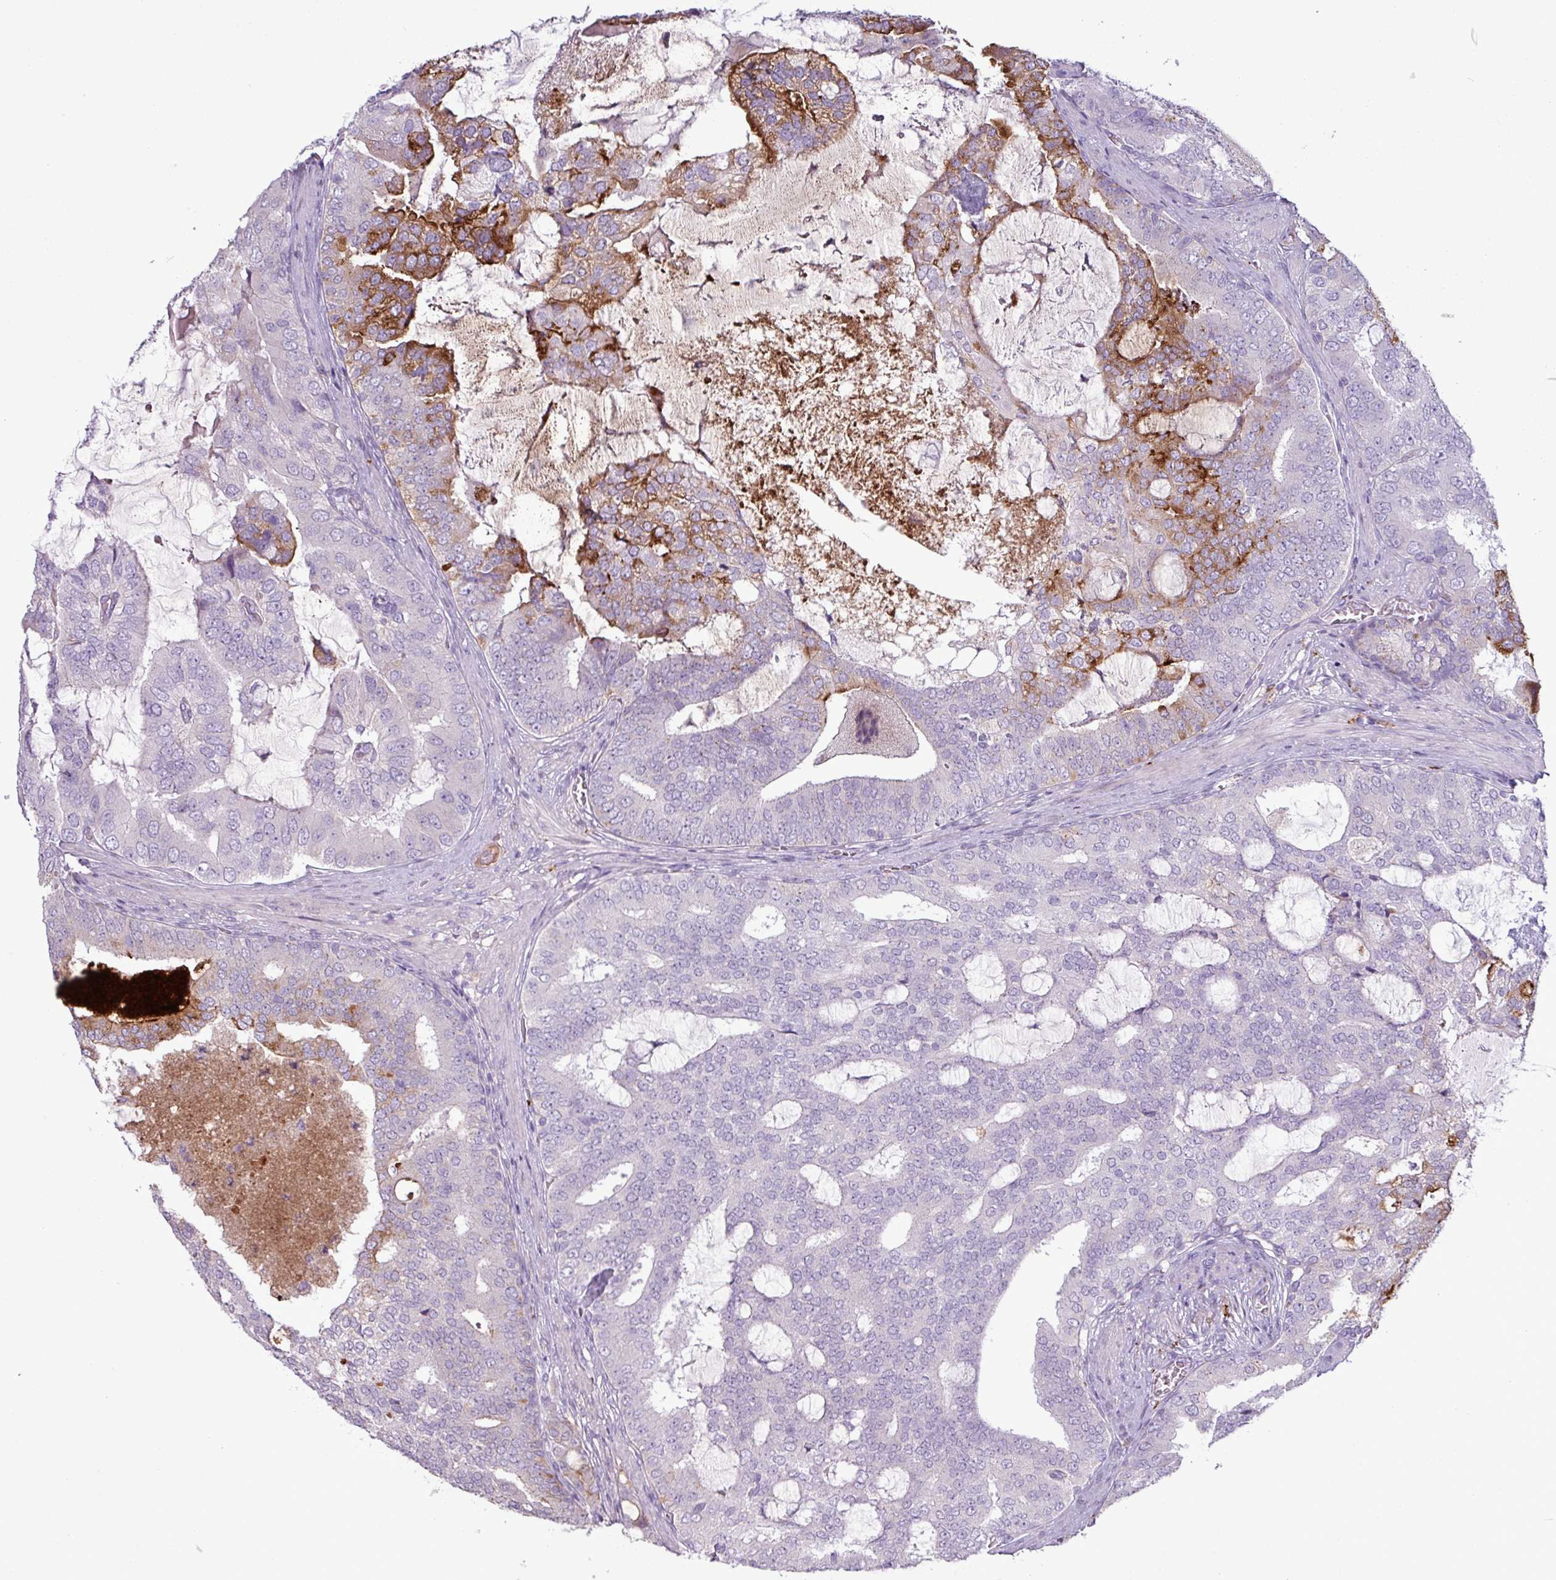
{"staining": {"intensity": "moderate", "quantity": "<25%", "location": "cytoplasmic/membranous"}, "tissue": "prostate cancer", "cell_type": "Tumor cells", "image_type": "cancer", "snomed": [{"axis": "morphology", "description": "Adenocarcinoma, High grade"}, {"axis": "topography", "description": "Prostate"}], "caption": "High-power microscopy captured an immunohistochemistry (IHC) micrograph of adenocarcinoma (high-grade) (prostate), revealing moderate cytoplasmic/membranous staining in approximately <25% of tumor cells.", "gene": "C4B", "patient": {"sex": "male", "age": 55}}